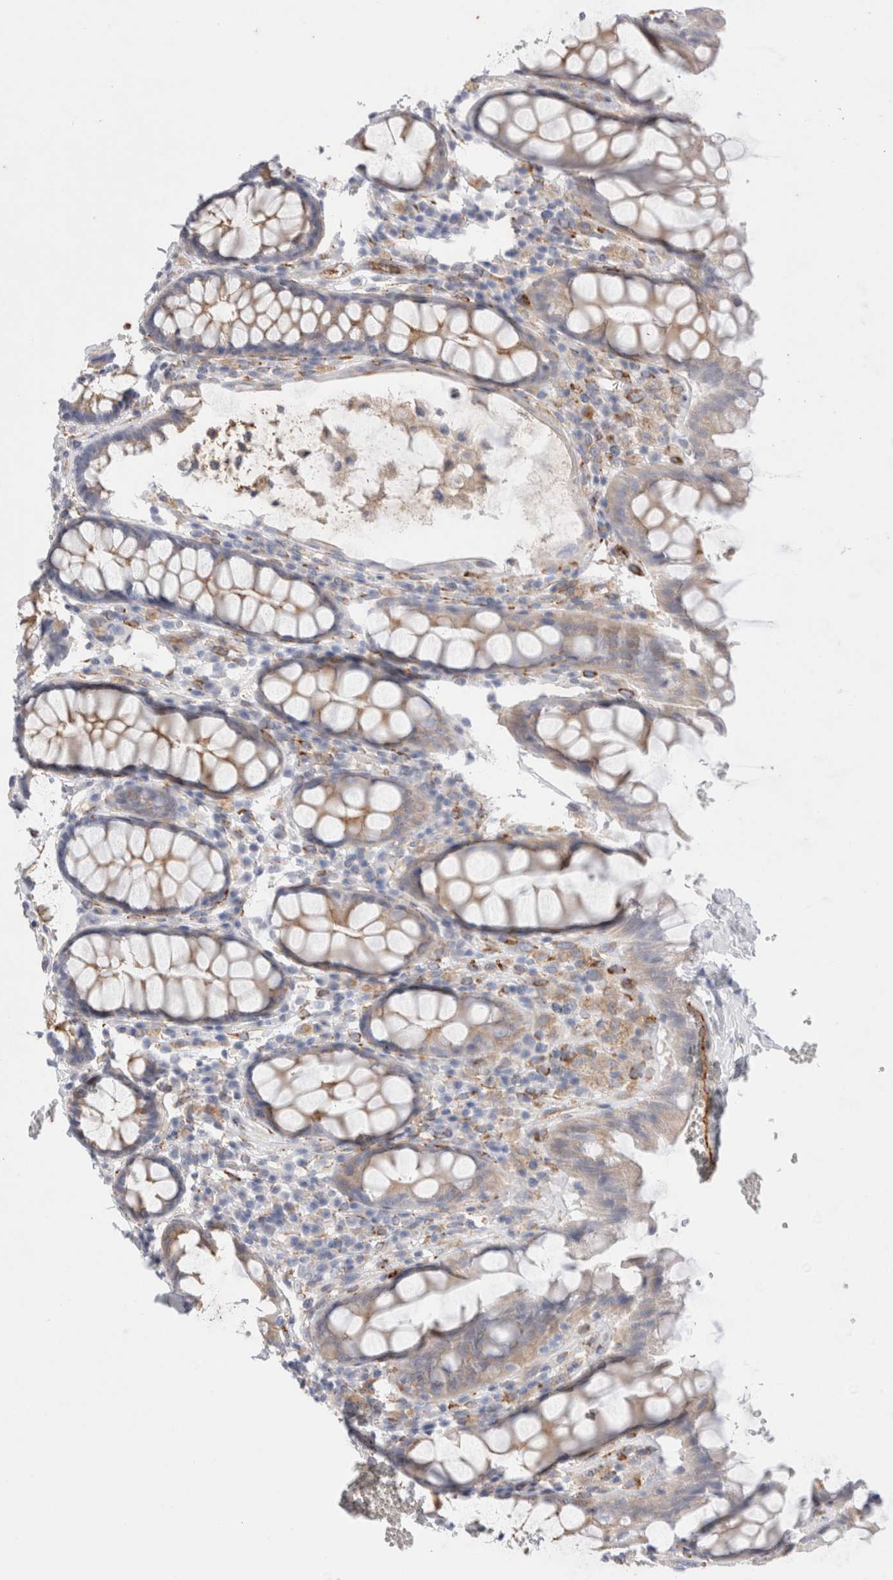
{"staining": {"intensity": "weak", "quantity": ">75%", "location": "cytoplasmic/membranous"}, "tissue": "rectum", "cell_type": "Glandular cells", "image_type": "normal", "snomed": [{"axis": "morphology", "description": "Normal tissue, NOS"}, {"axis": "topography", "description": "Rectum"}], "caption": "Immunohistochemical staining of benign rectum displays weak cytoplasmic/membranous protein expression in about >75% of glandular cells.", "gene": "CNPY4", "patient": {"sex": "male", "age": 64}}